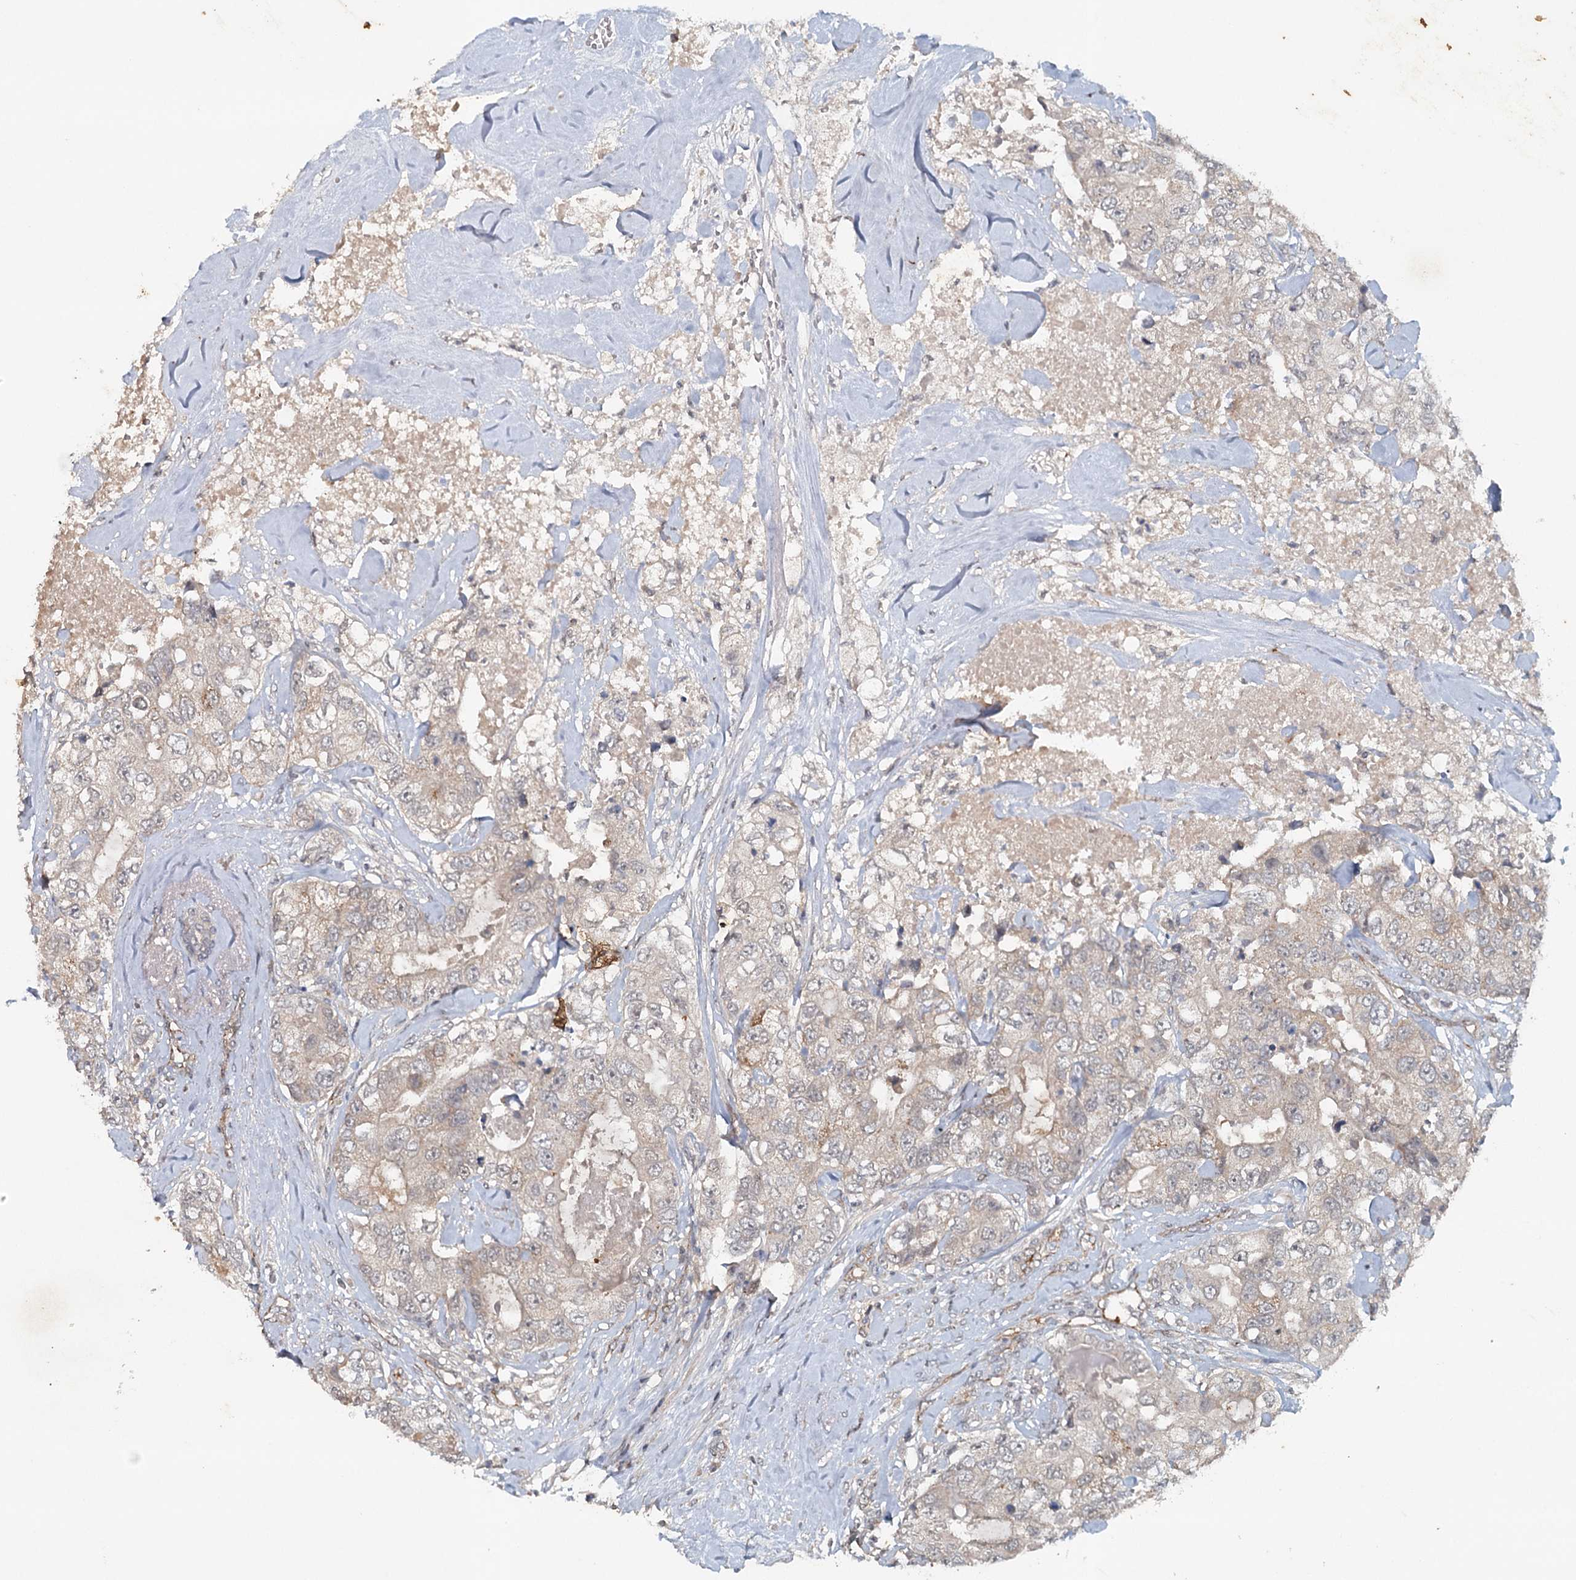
{"staining": {"intensity": "weak", "quantity": ">75%", "location": "cytoplasmic/membranous"}, "tissue": "breast cancer", "cell_type": "Tumor cells", "image_type": "cancer", "snomed": [{"axis": "morphology", "description": "Duct carcinoma"}, {"axis": "topography", "description": "Breast"}], "caption": "Brown immunohistochemical staining in breast infiltrating ductal carcinoma shows weak cytoplasmic/membranous expression in about >75% of tumor cells.", "gene": "SYNPO", "patient": {"sex": "female", "age": 62}}